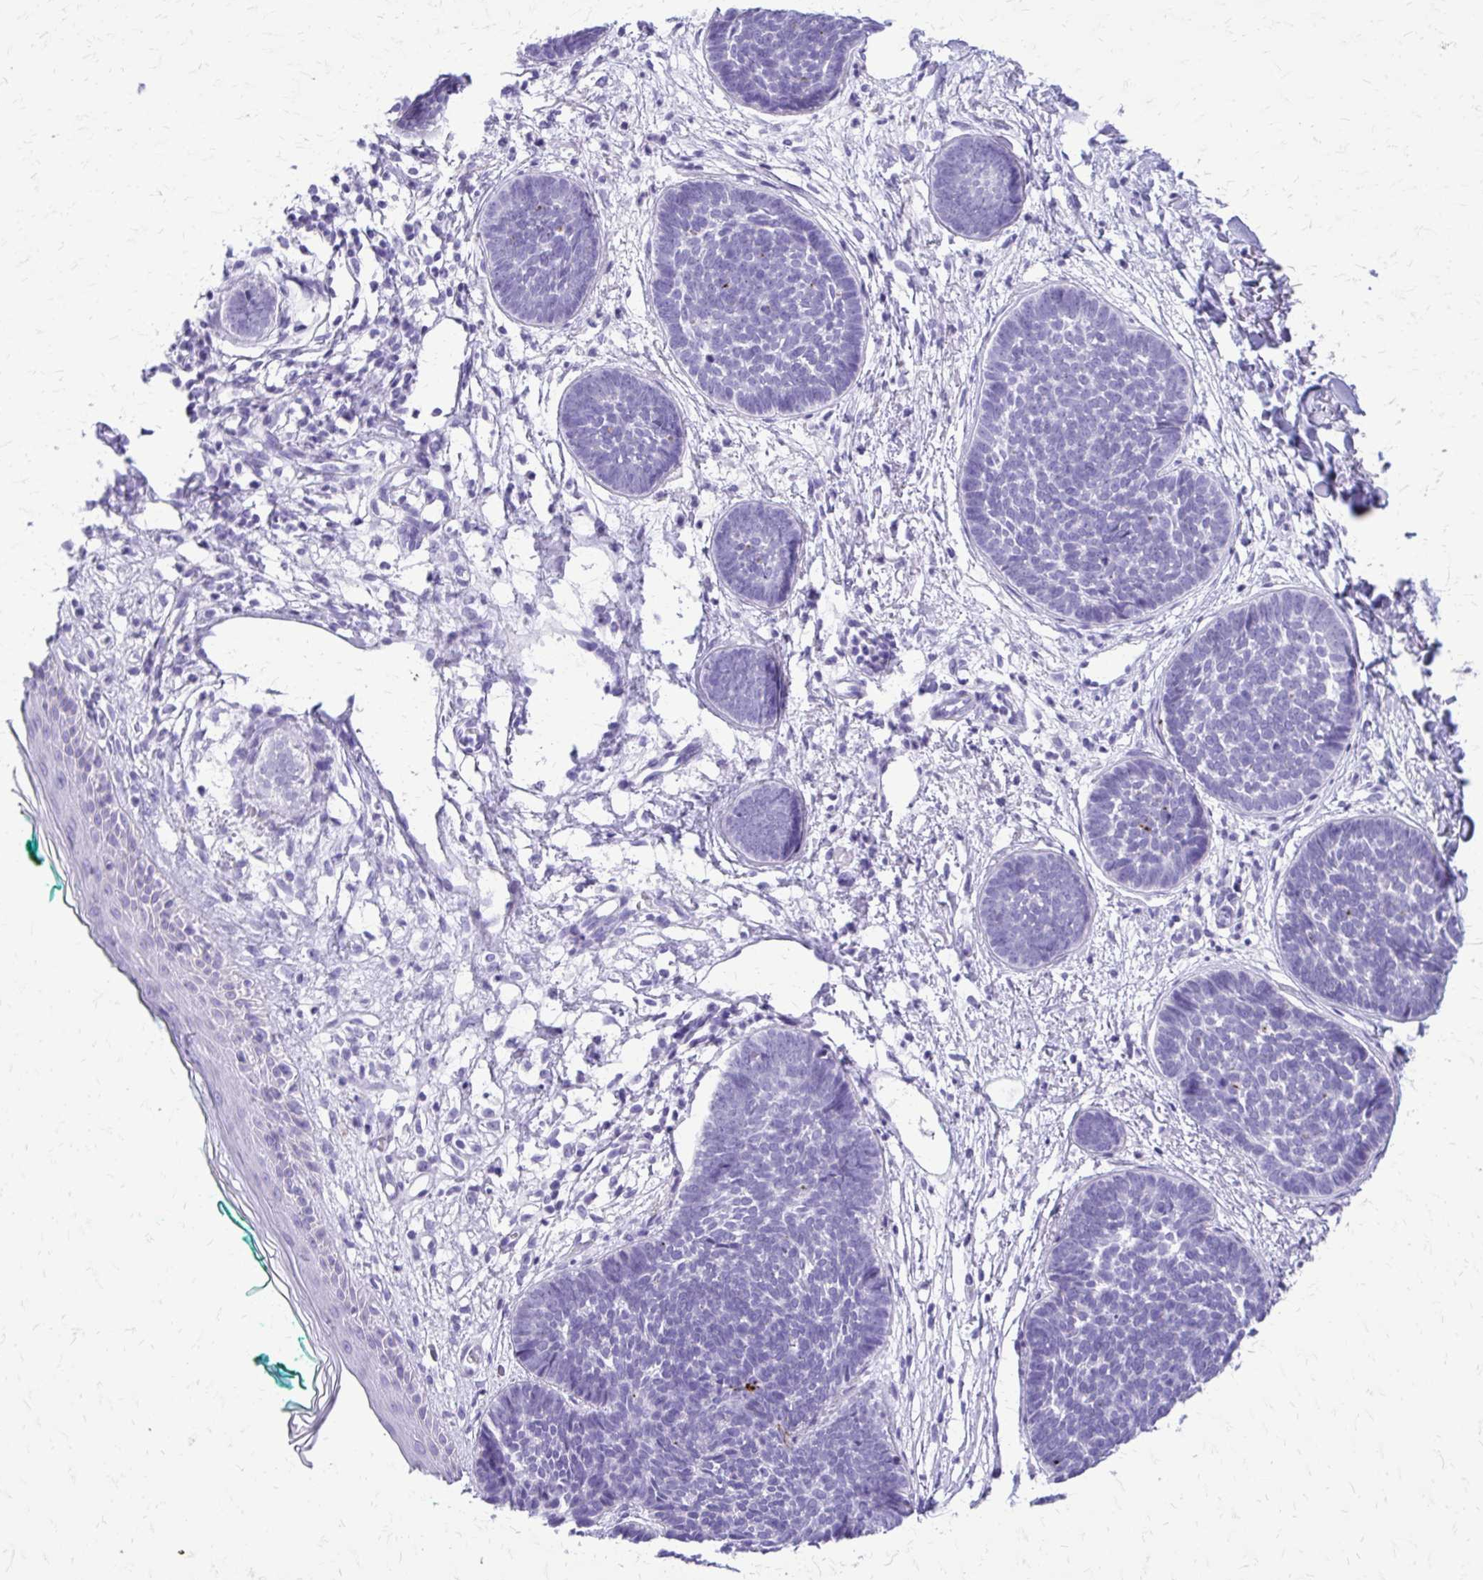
{"staining": {"intensity": "negative", "quantity": "none", "location": "none"}, "tissue": "skin cancer", "cell_type": "Tumor cells", "image_type": "cancer", "snomed": [{"axis": "morphology", "description": "Basal cell carcinoma"}, {"axis": "topography", "description": "Skin"}, {"axis": "topography", "description": "Skin of neck"}, {"axis": "topography", "description": "Skin of shoulder"}, {"axis": "topography", "description": "Skin of back"}], "caption": "An image of human skin basal cell carcinoma is negative for staining in tumor cells.", "gene": "SATL1", "patient": {"sex": "male", "age": 80}}